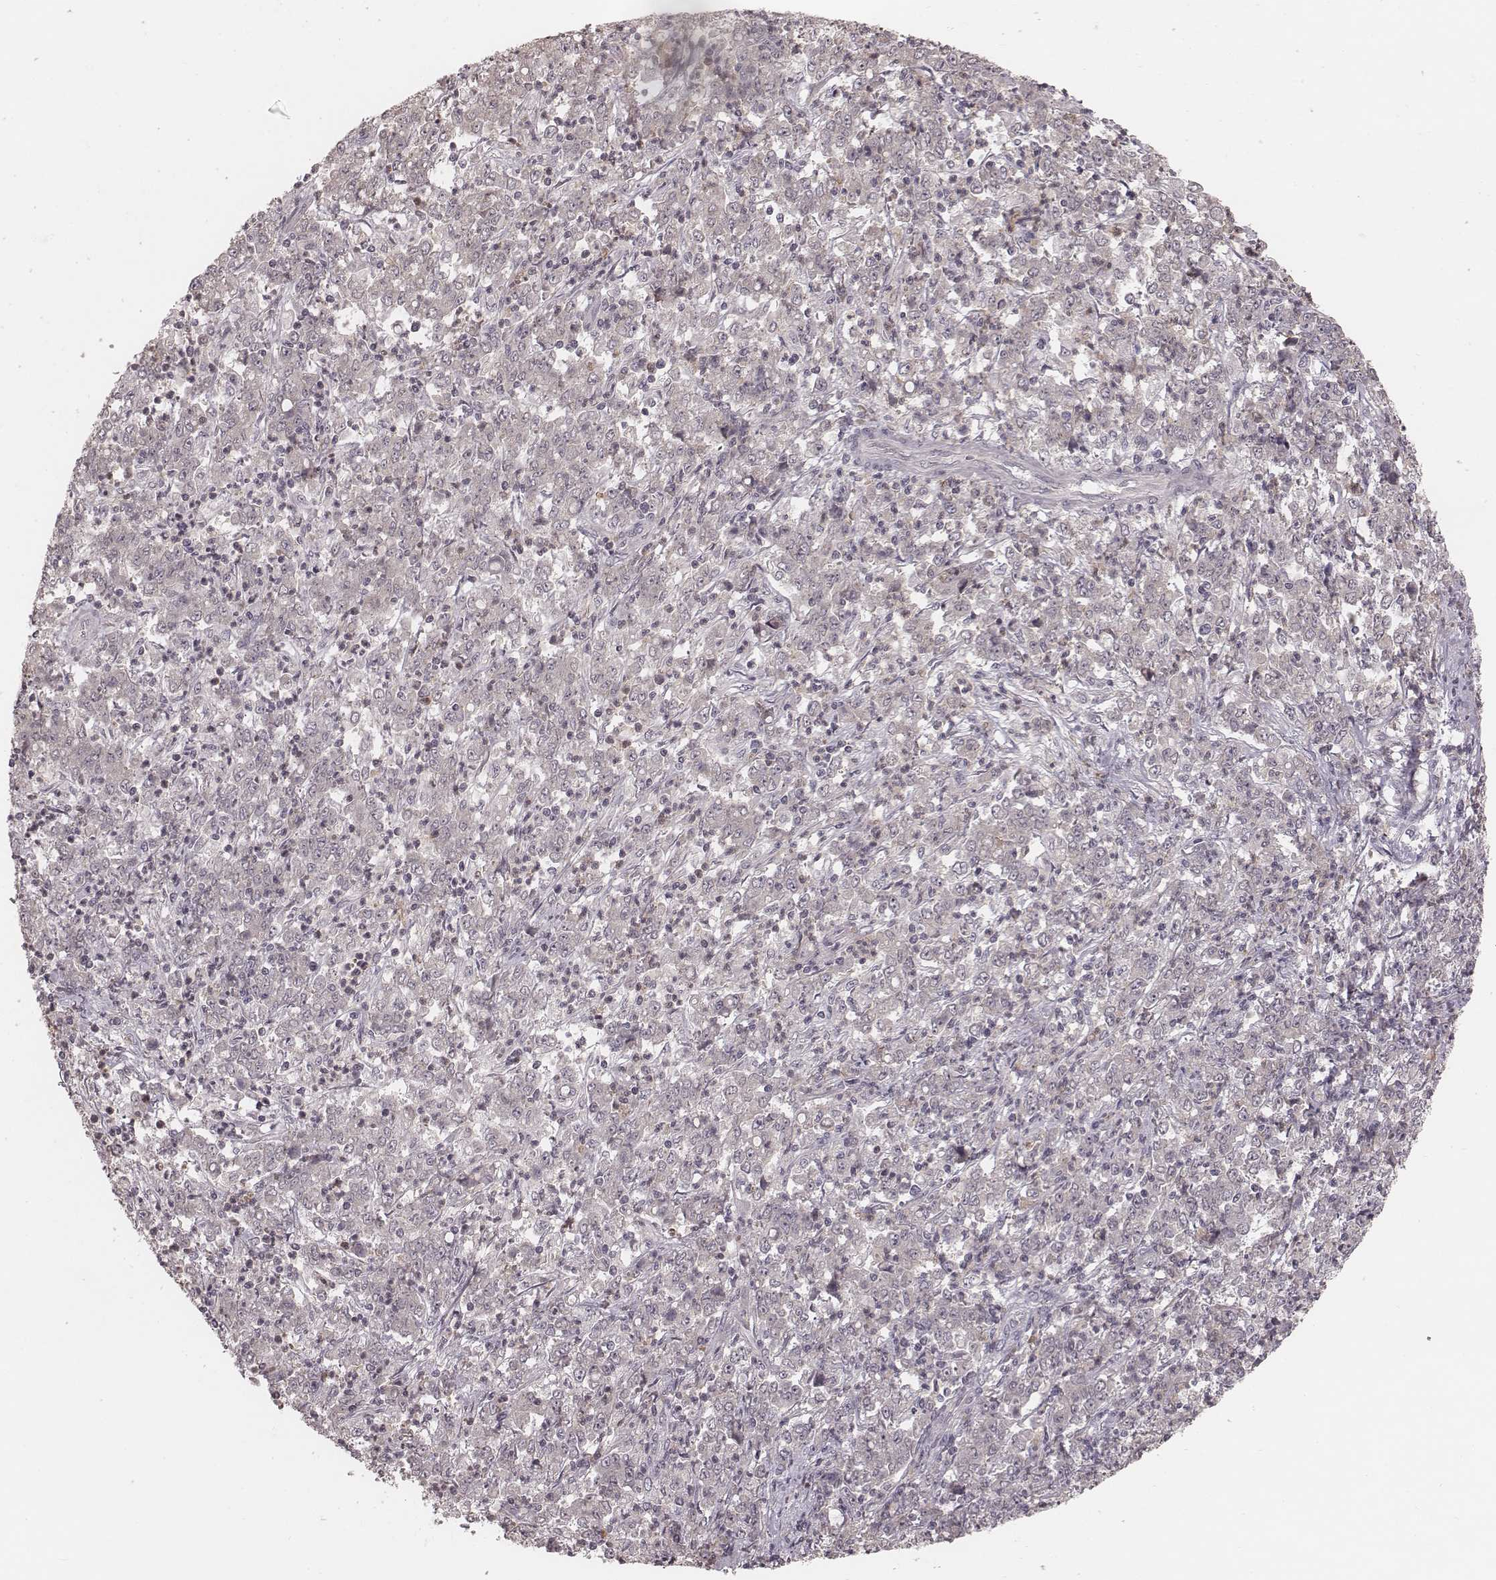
{"staining": {"intensity": "negative", "quantity": "none", "location": "none"}, "tissue": "stomach cancer", "cell_type": "Tumor cells", "image_type": "cancer", "snomed": [{"axis": "morphology", "description": "Adenocarcinoma, NOS"}, {"axis": "topography", "description": "Stomach, lower"}], "caption": "Image shows no significant protein staining in tumor cells of stomach cancer (adenocarcinoma).", "gene": "IL5", "patient": {"sex": "female", "age": 71}}